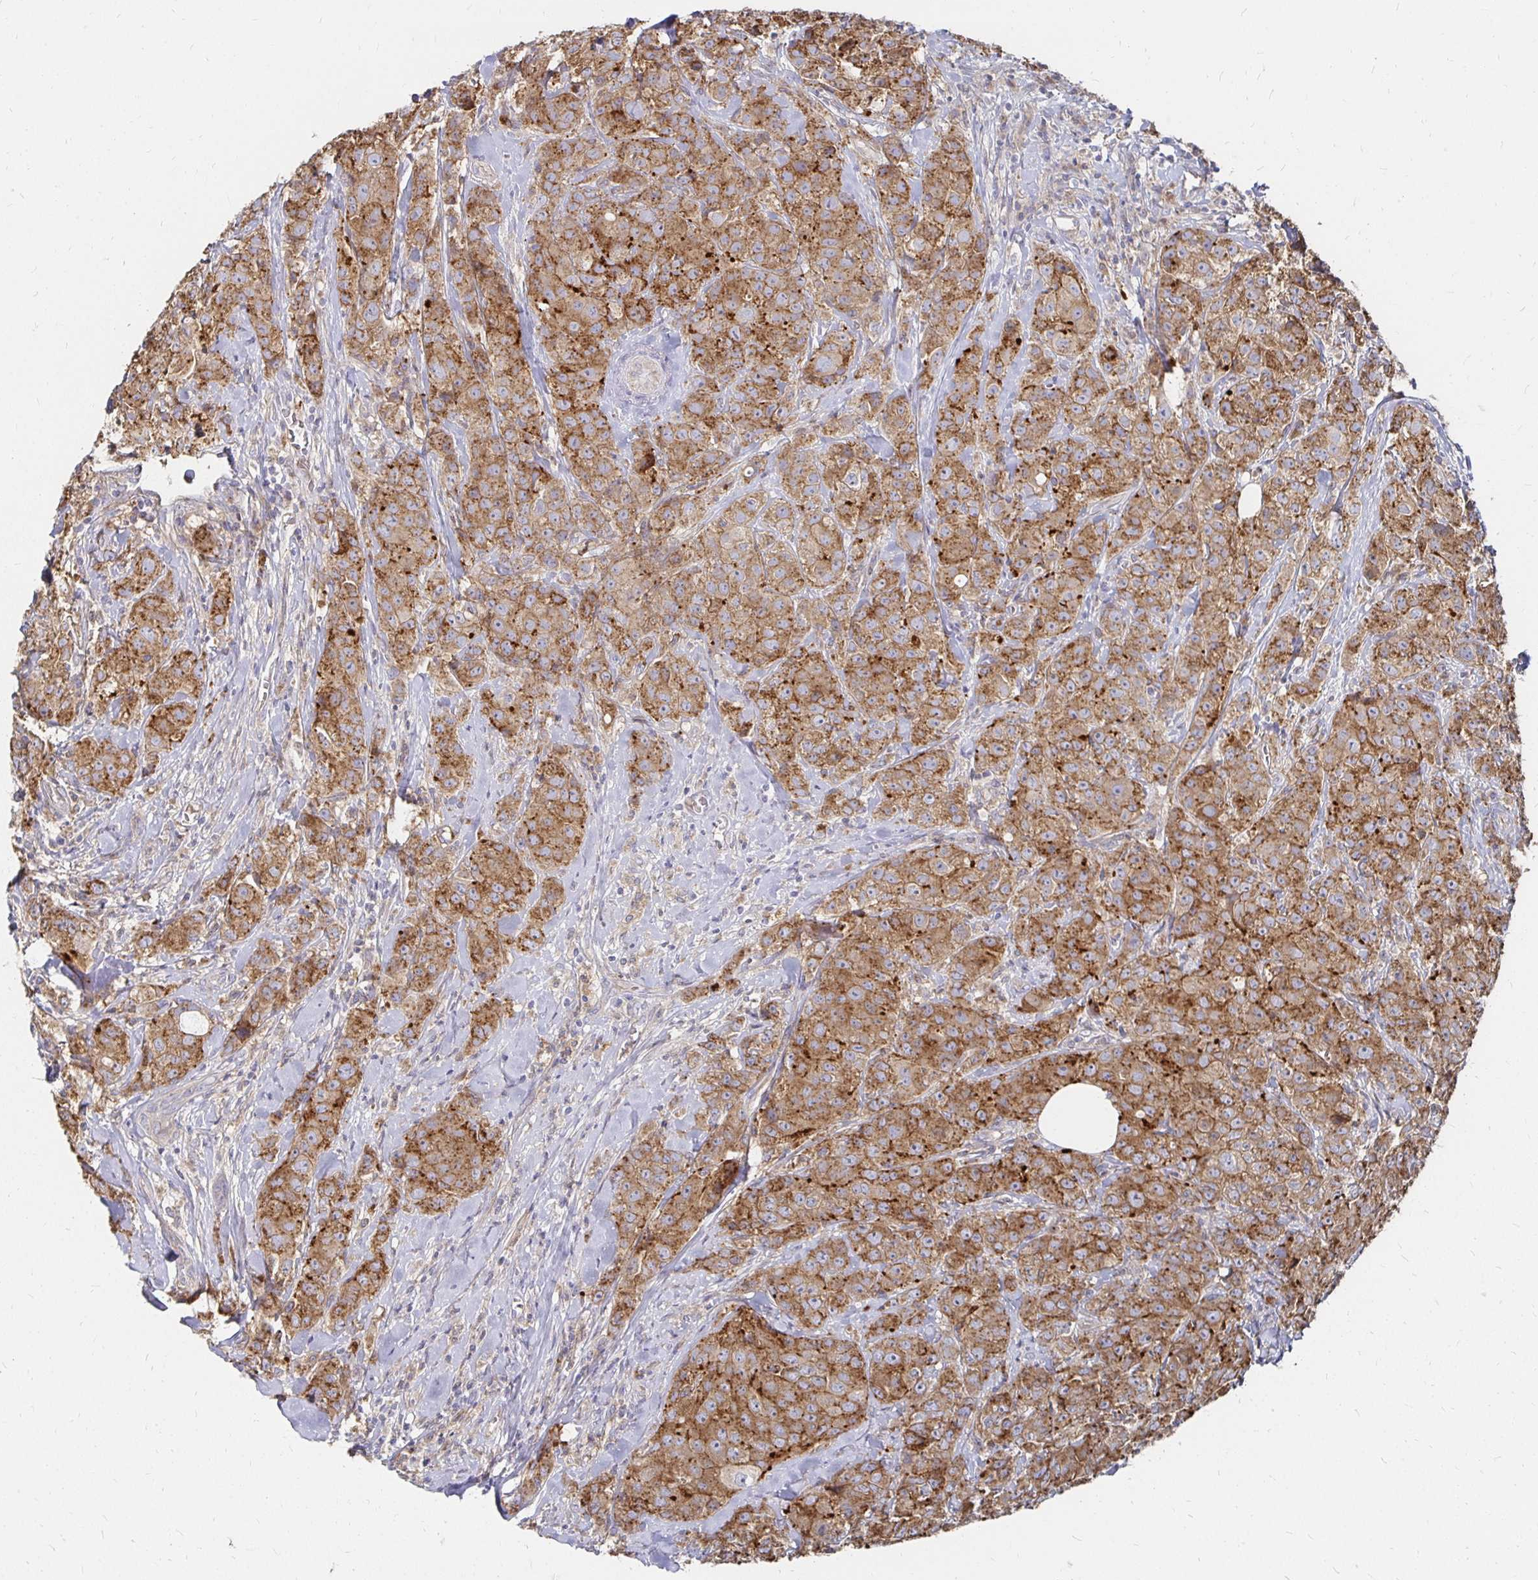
{"staining": {"intensity": "moderate", "quantity": ">75%", "location": "cytoplasmic/membranous"}, "tissue": "breast cancer", "cell_type": "Tumor cells", "image_type": "cancer", "snomed": [{"axis": "morphology", "description": "Normal tissue, NOS"}, {"axis": "morphology", "description": "Duct carcinoma"}, {"axis": "topography", "description": "Breast"}], "caption": "Brown immunohistochemical staining in human breast cancer reveals moderate cytoplasmic/membranous positivity in about >75% of tumor cells. The staining was performed using DAB to visualize the protein expression in brown, while the nuclei were stained in blue with hematoxylin (Magnification: 20x).", "gene": "NCSTN", "patient": {"sex": "female", "age": 43}}